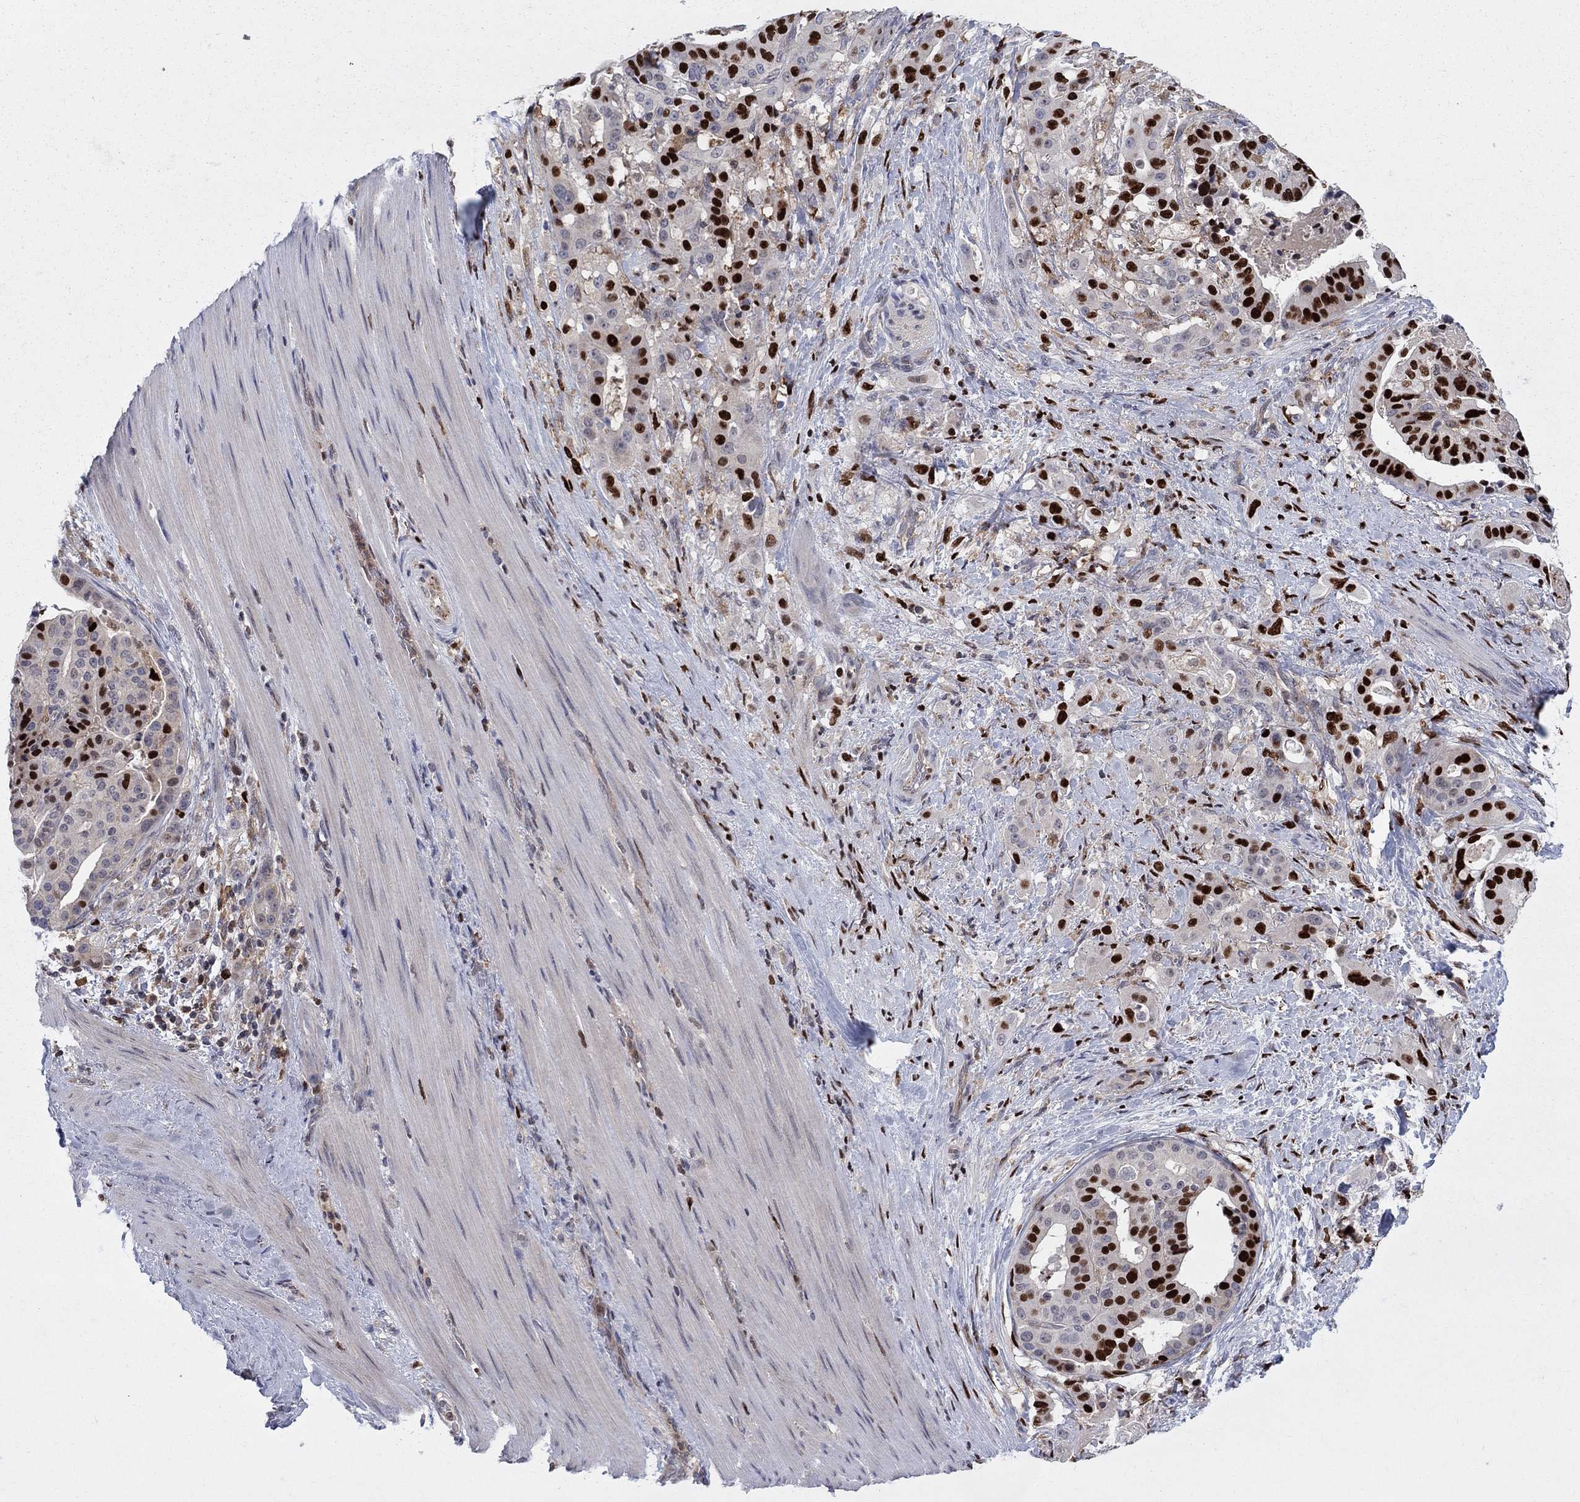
{"staining": {"intensity": "strong", "quantity": ">75%", "location": "nuclear"}, "tissue": "stomach cancer", "cell_type": "Tumor cells", "image_type": "cancer", "snomed": [{"axis": "morphology", "description": "Adenocarcinoma, NOS"}, {"axis": "topography", "description": "Stomach"}], "caption": "IHC image of human stomach cancer (adenocarcinoma) stained for a protein (brown), which shows high levels of strong nuclear staining in approximately >75% of tumor cells.", "gene": "ZNHIT3", "patient": {"sex": "male", "age": 48}}